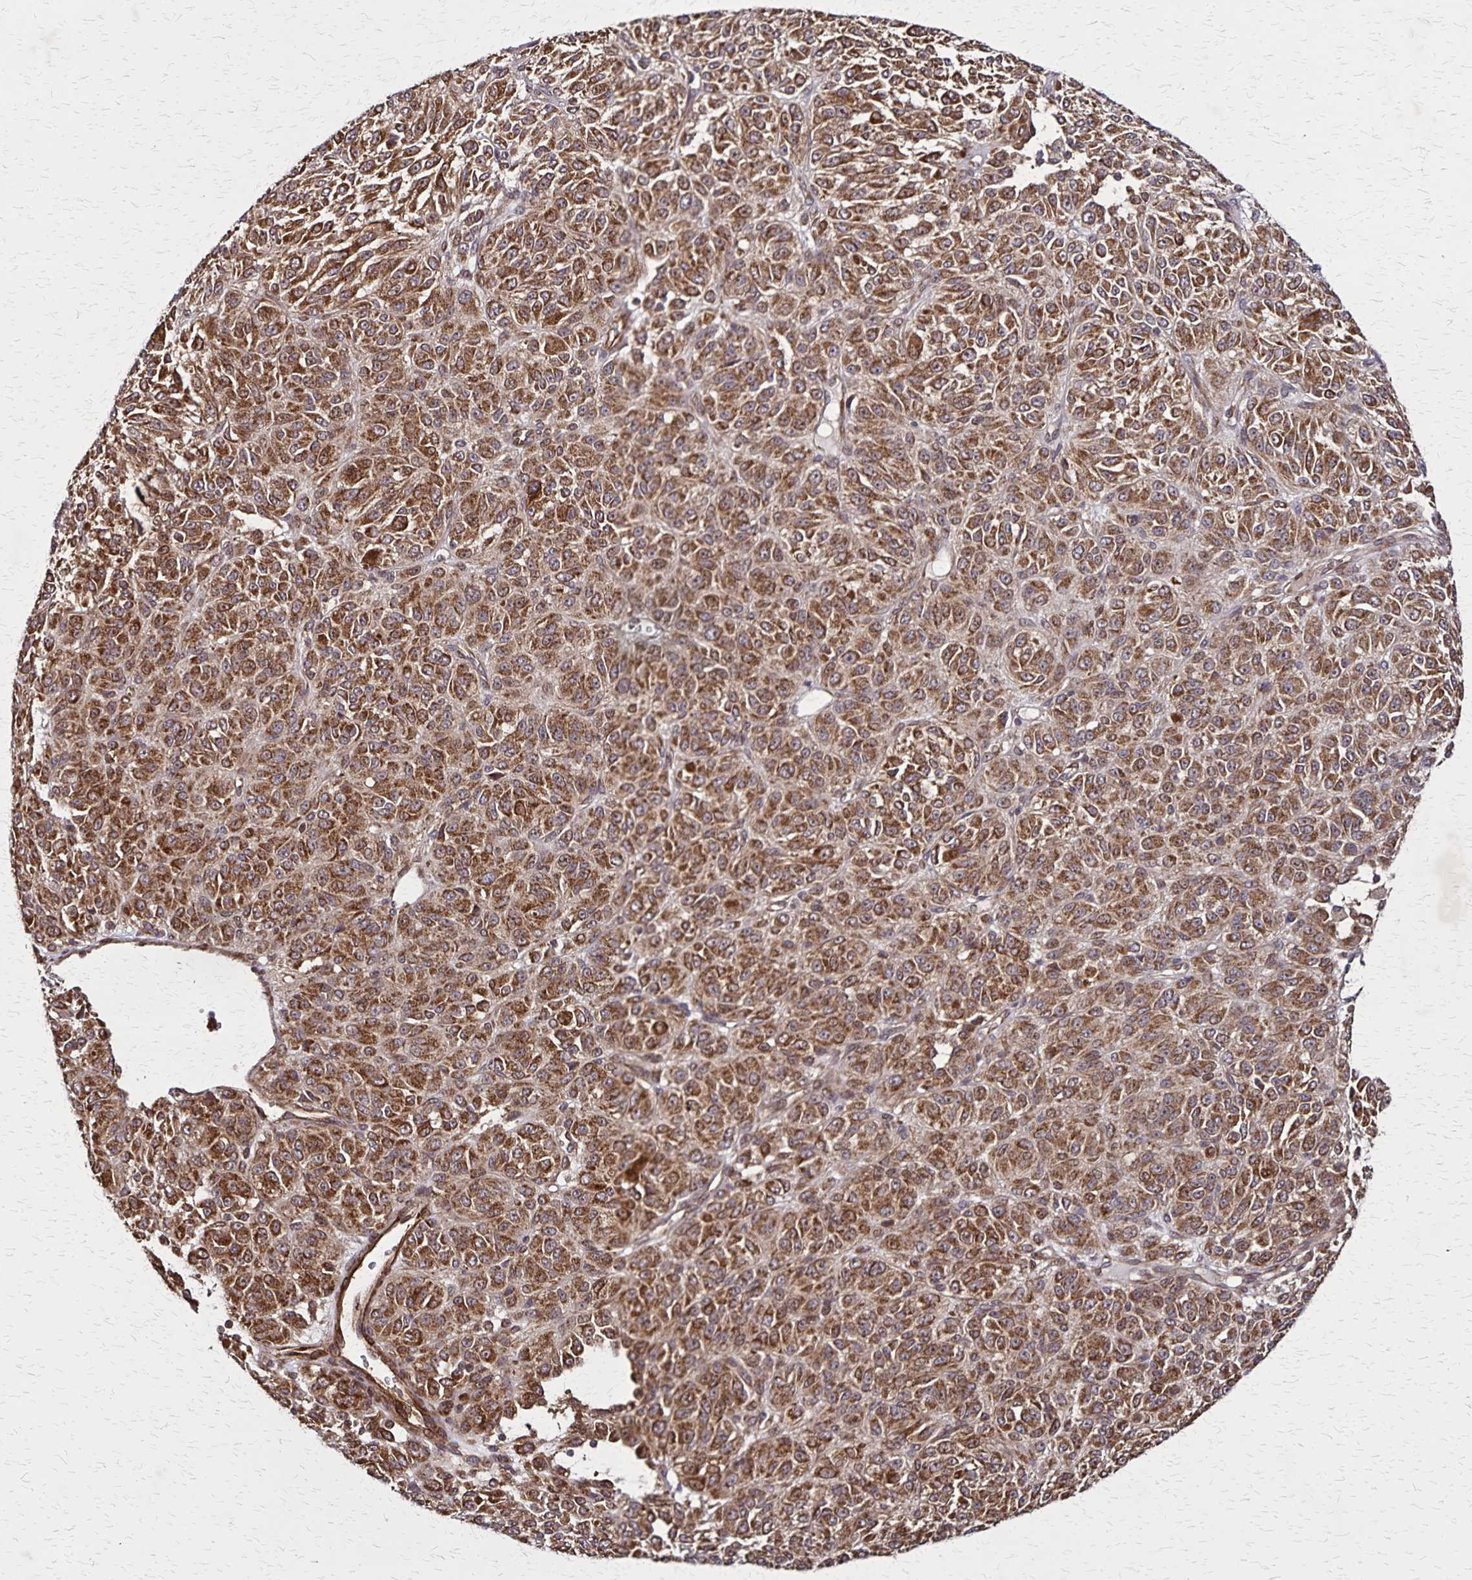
{"staining": {"intensity": "moderate", "quantity": ">75%", "location": "cytoplasmic/membranous"}, "tissue": "melanoma", "cell_type": "Tumor cells", "image_type": "cancer", "snomed": [{"axis": "morphology", "description": "Malignant melanoma, Metastatic site"}, {"axis": "topography", "description": "Brain"}], "caption": "Malignant melanoma (metastatic site) stained with a protein marker demonstrates moderate staining in tumor cells.", "gene": "NFS1", "patient": {"sex": "female", "age": 56}}